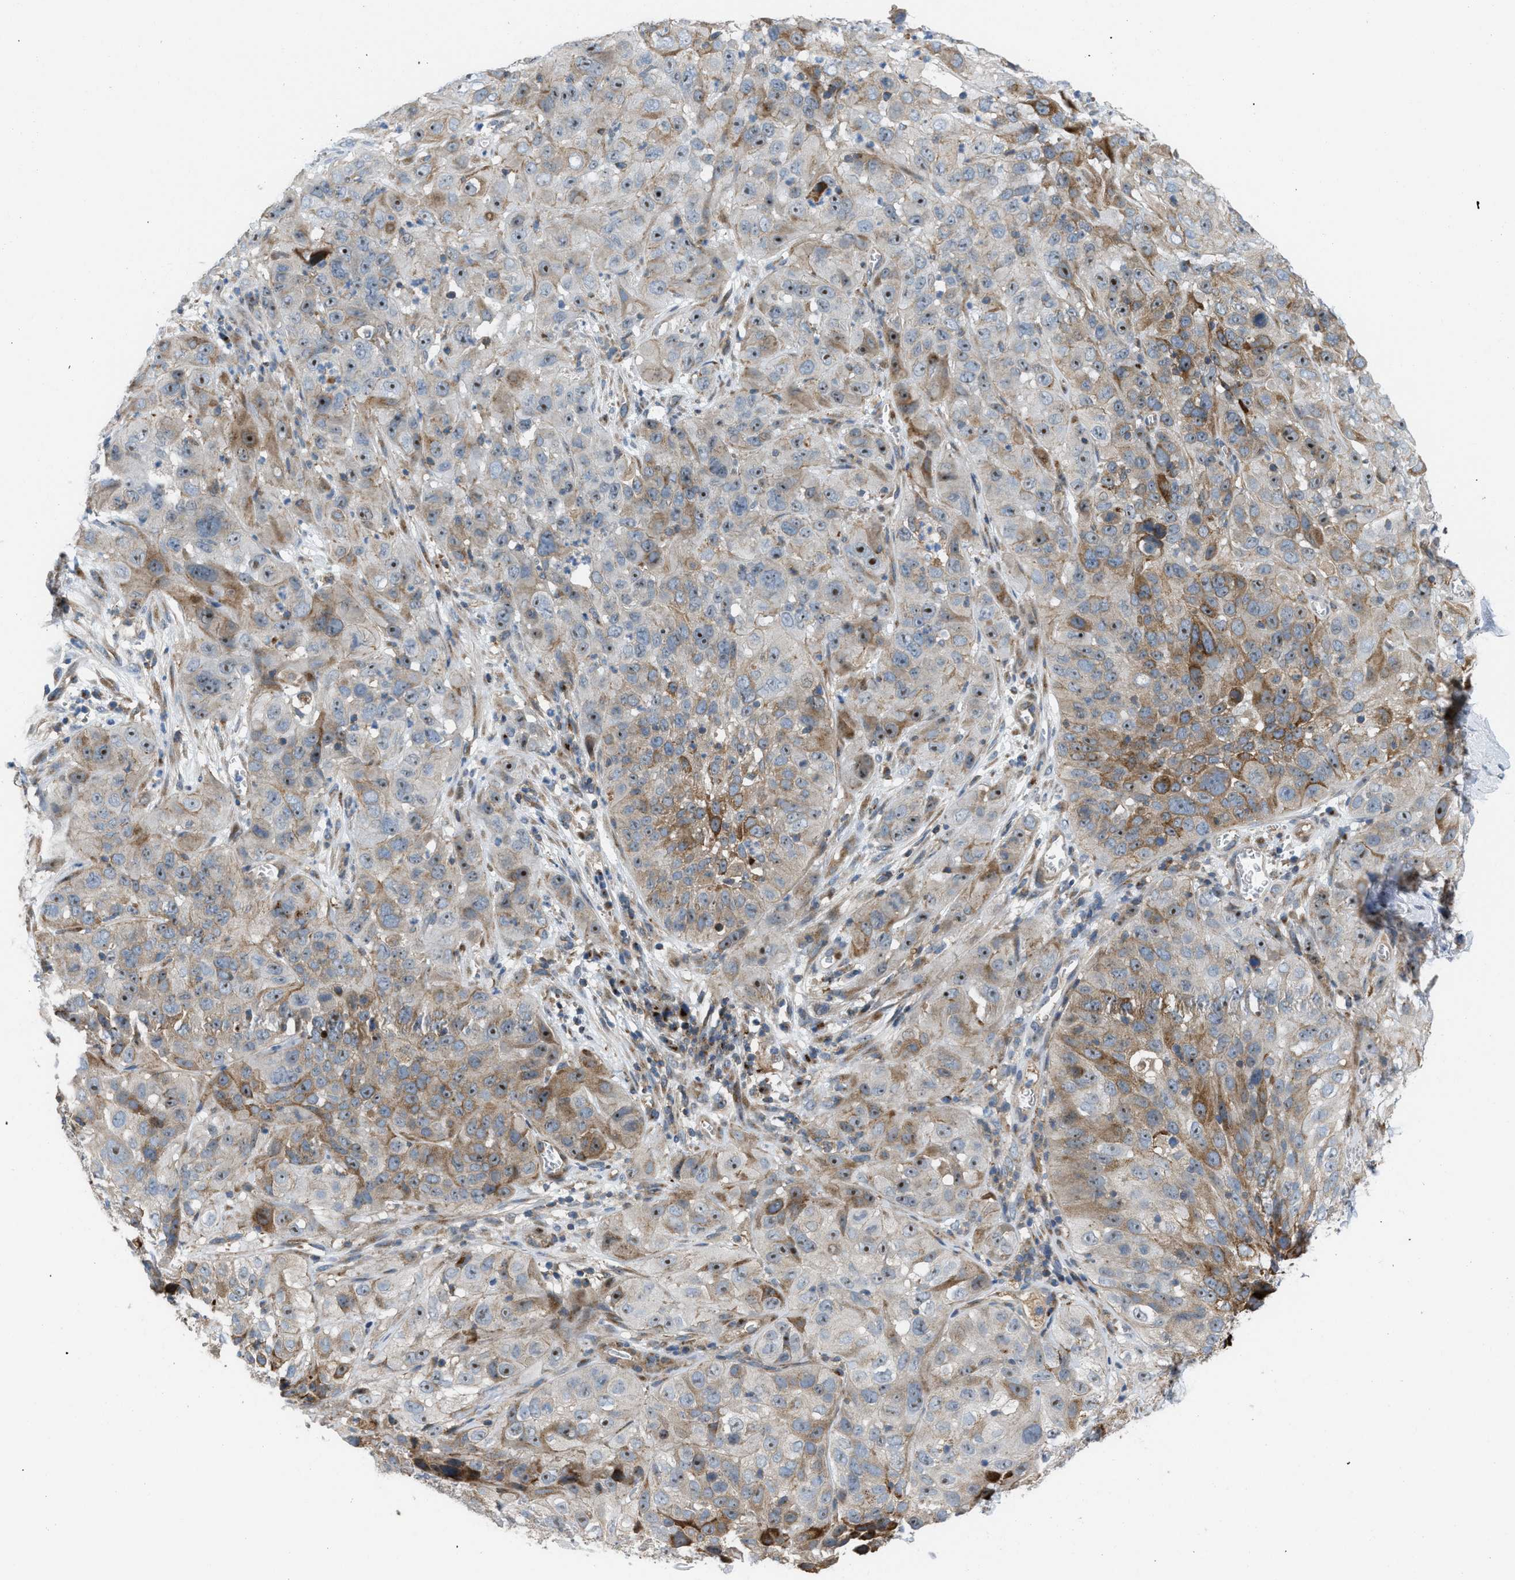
{"staining": {"intensity": "moderate", "quantity": "25%-75%", "location": "cytoplasmic/membranous,nuclear"}, "tissue": "cervical cancer", "cell_type": "Tumor cells", "image_type": "cancer", "snomed": [{"axis": "morphology", "description": "Squamous cell carcinoma, NOS"}, {"axis": "topography", "description": "Cervix"}], "caption": "Tumor cells show medium levels of moderate cytoplasmic/membranous and nuclear staining in about 25%-75% of cells in cervical cancer (squamous cell carcinoma). Nuclei are stained in blue.", "gene": "DIPK1A", "patient": {"sex": "female", "age": 32}}